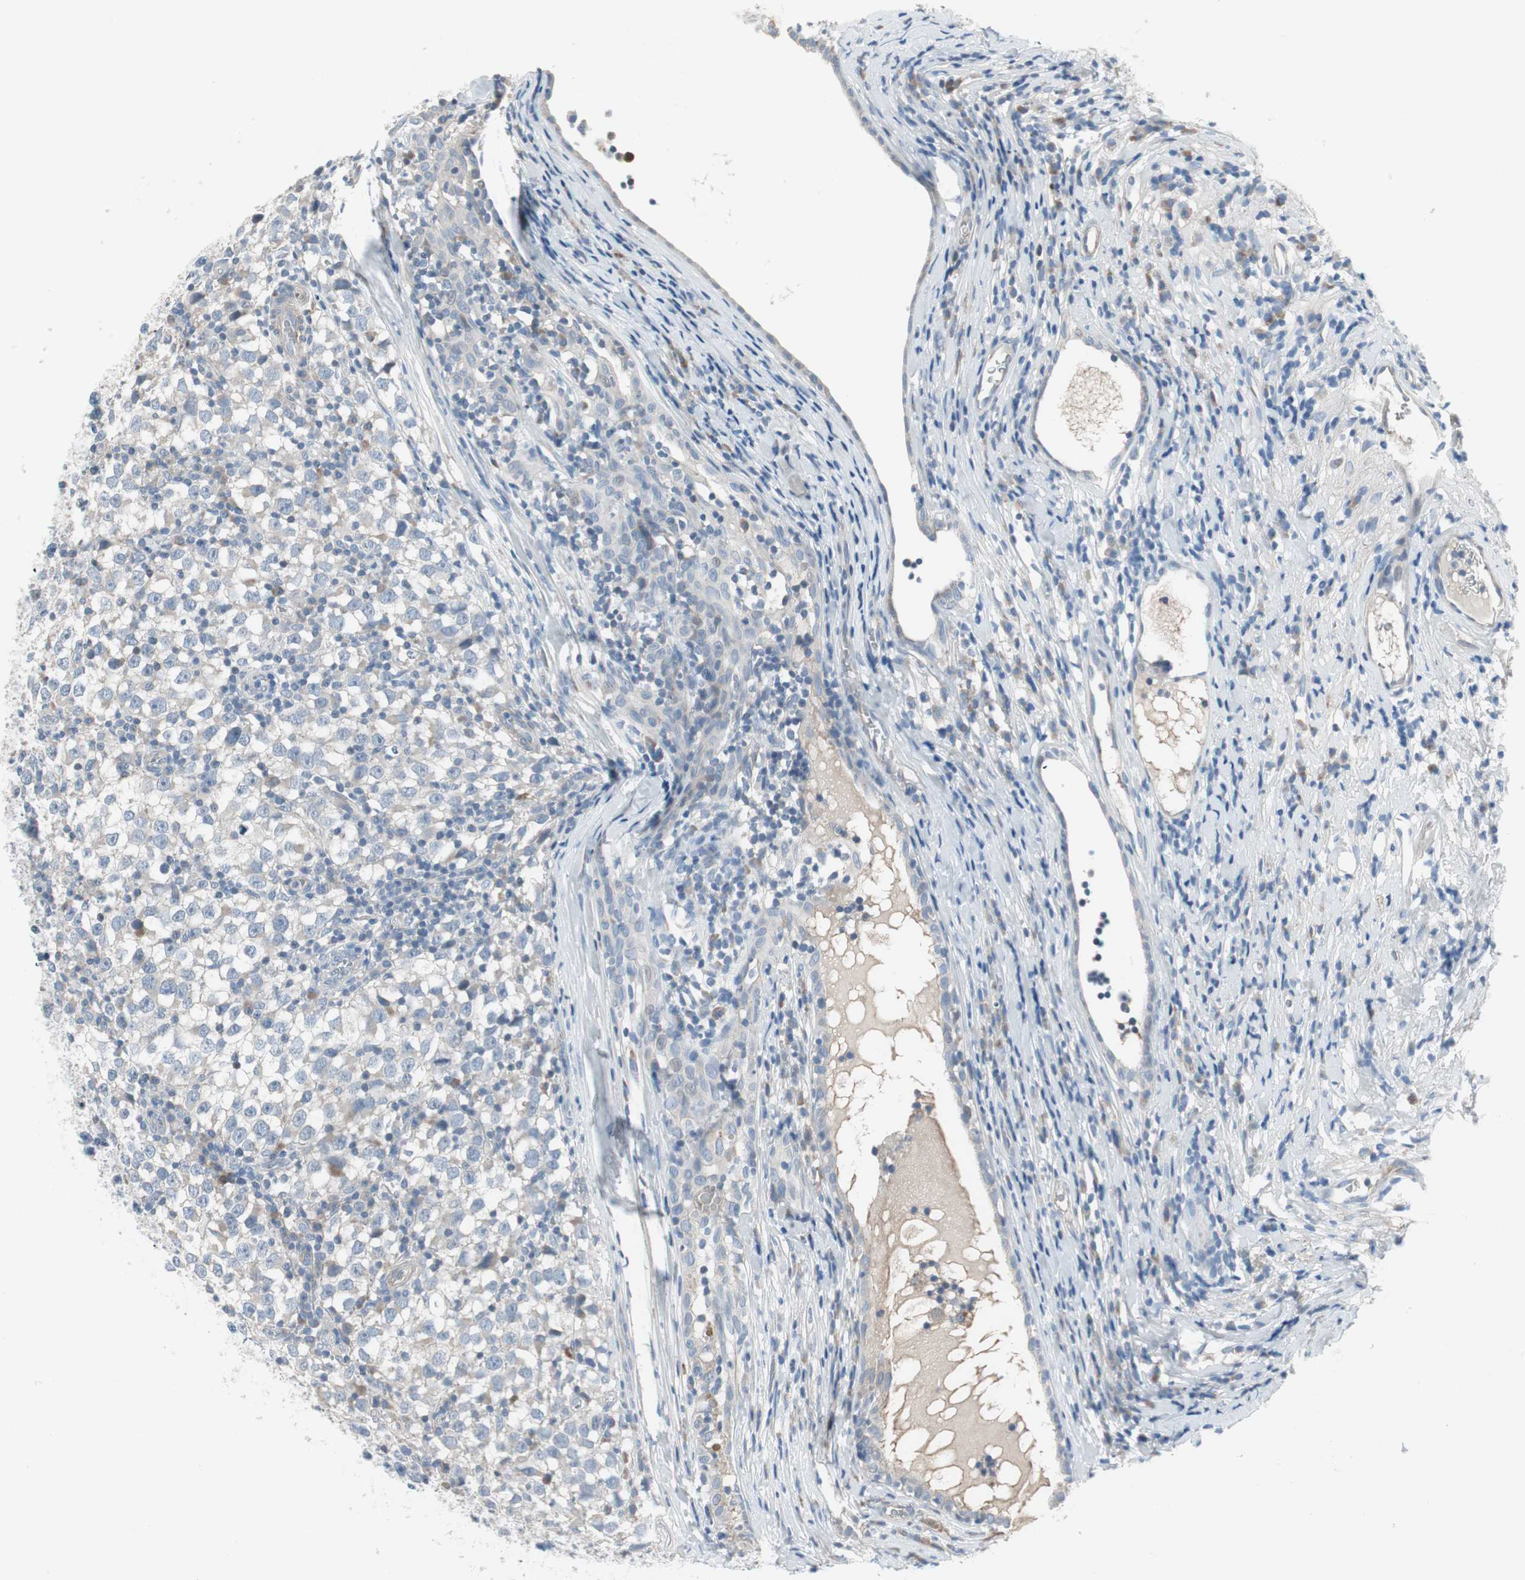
{"staining": {"intensity": "negative", "quantity": "none", "location": "none"}, "tissue": "testis cancer", "cell_type": "Tumor cells", "image_type": "cancer", "snomed": [{"axis": "morphology", "description": "Seminoma, NOS"}, {"axis": "topography", "description": "Testis"}], "caption": "Tumor cells are negative for brown protein staining in testis cancer. Brightfield microscopy of IHC stained with DAB (brown) and hematoxylin (blue), captured at high magnification.", "gene": "PIGR", "patient": {"sex": "male", "age": 65}}